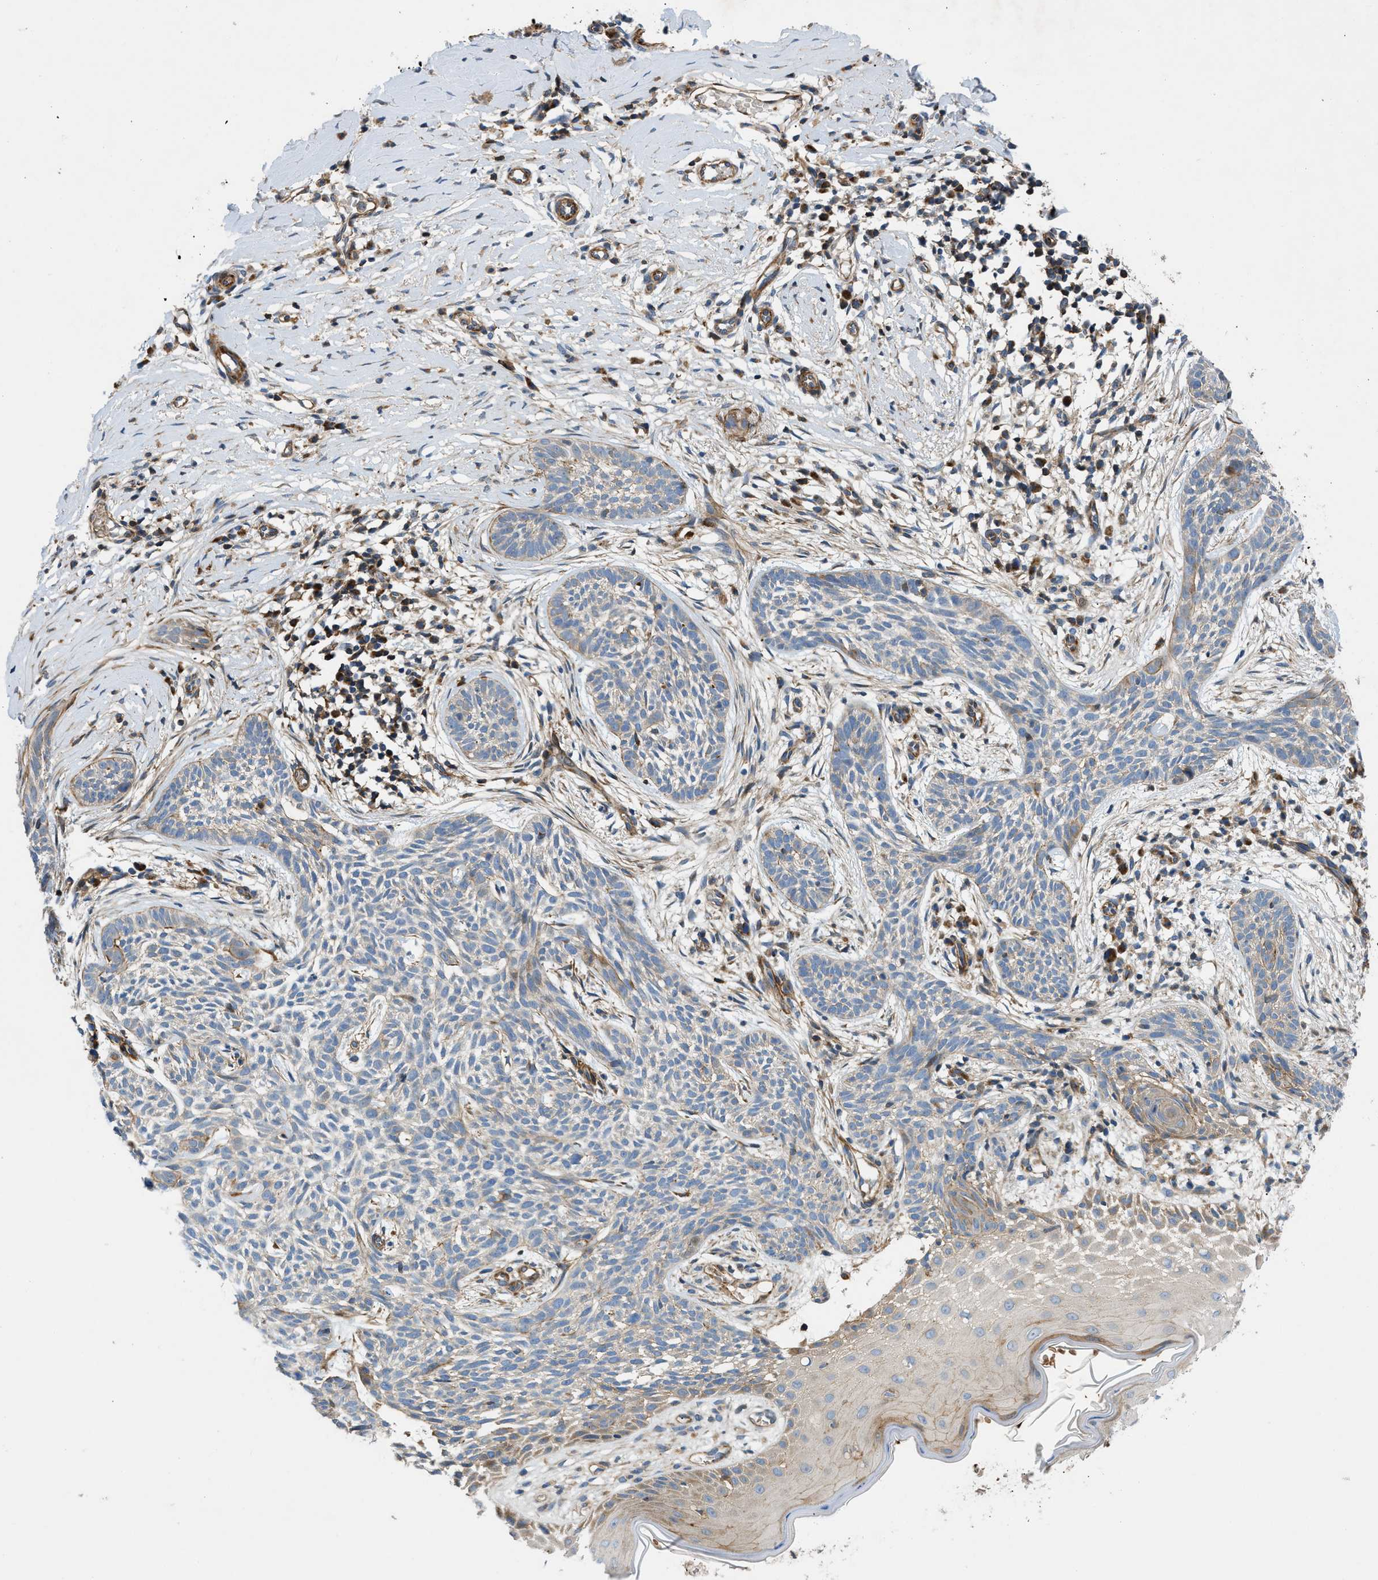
{"staining": {"intensity": "weak", "quantity": "25%-75%", "location": "cytoplasmic/membranous"}, "tissue": "skin cancer", "cell_type": "Tumor cells", "image_type": "cancer", "snomed": [{"axis": "morphology", "description": "Basal cell carcinoma"}, {"axis": "topography", "description": "Skin"}], "caption": "Approximately 25%-75% of tumor cells in human skin cancer show weak cytoplasmic/membranous protein expression as visualized by brown immunohistochemical staining.", "gene": "DHODH", "patient": {"sex": "female", "age": 59}}